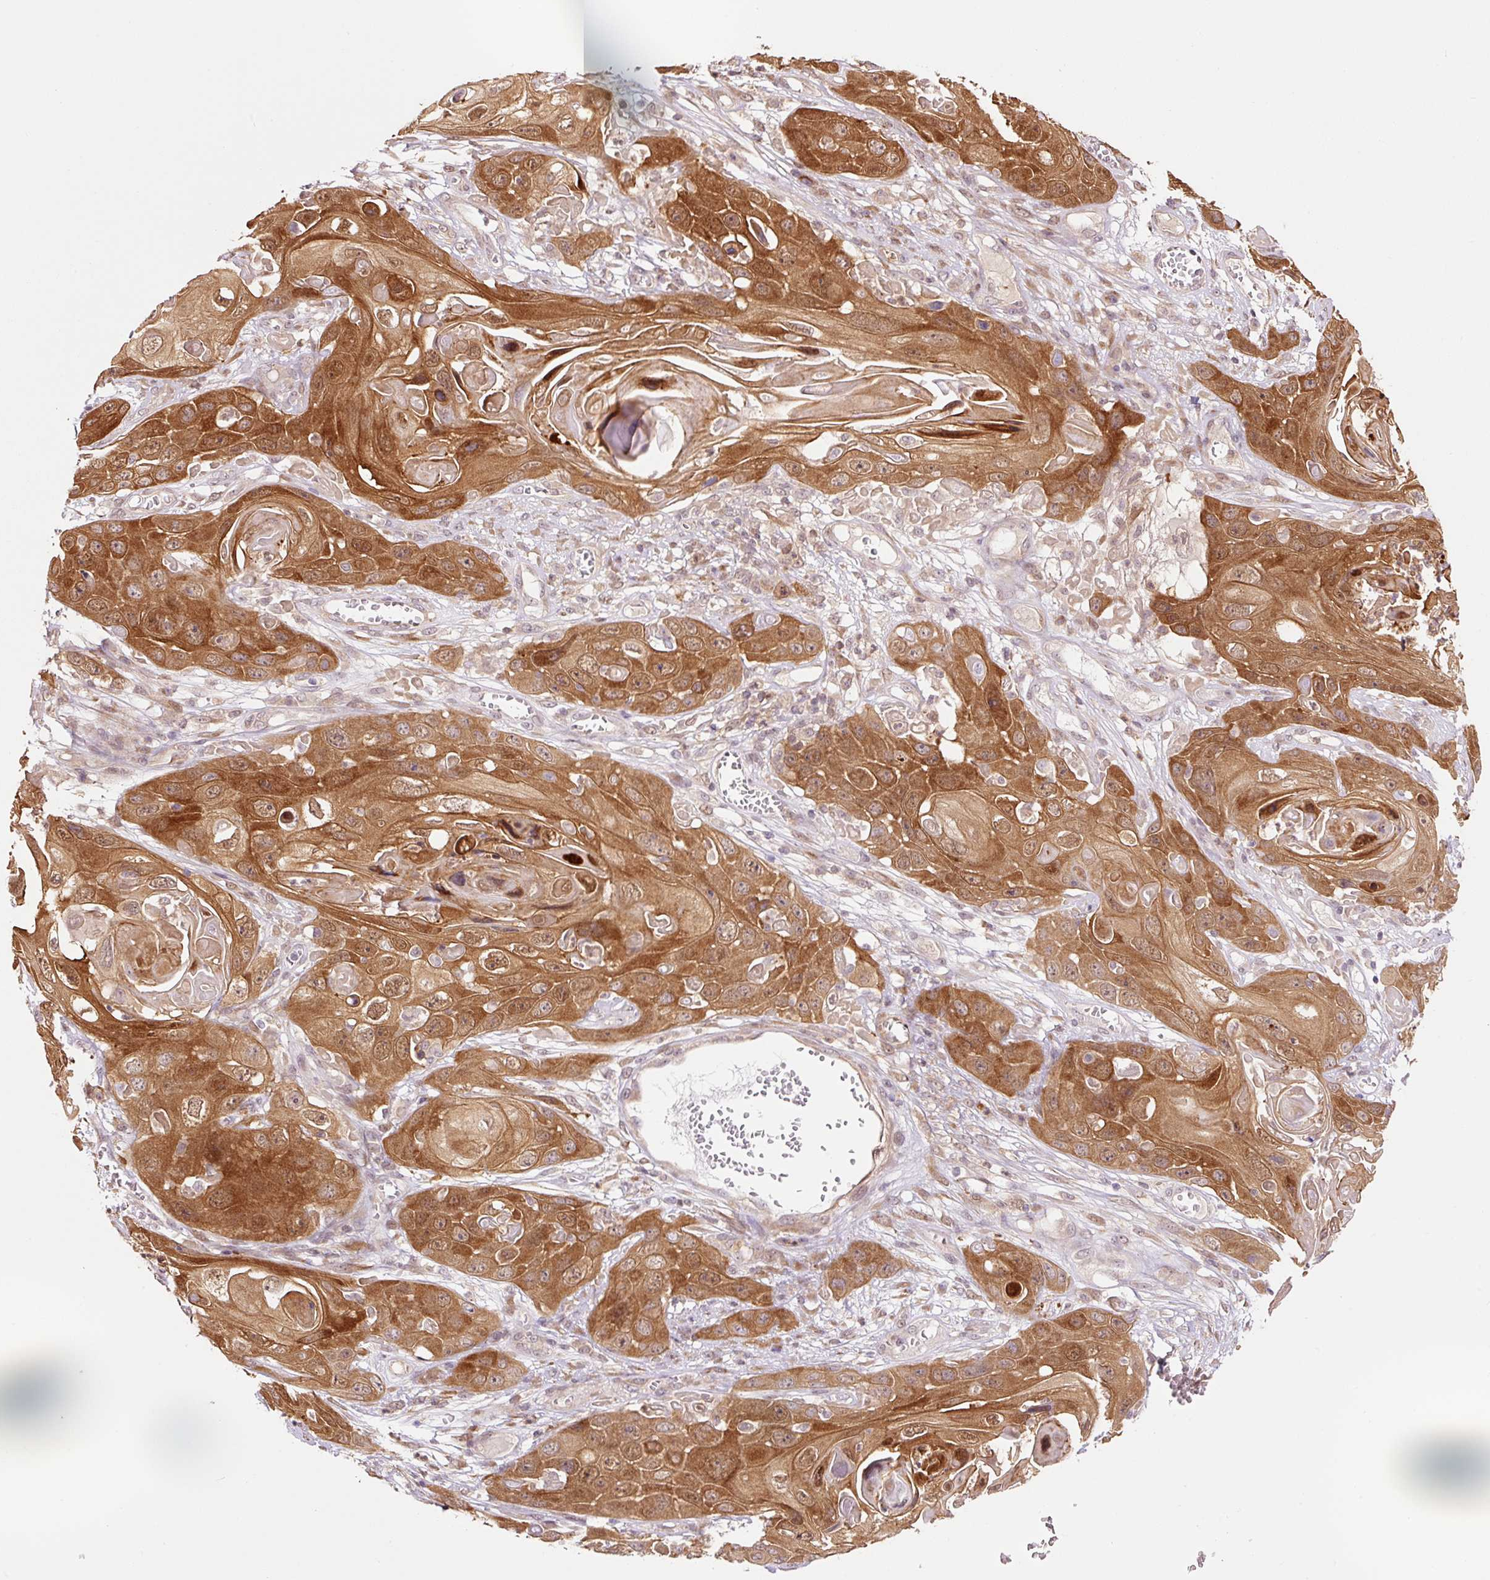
{"staining": {"intensity": "strong", "quantity": ">75%", "location": "cytoplasmic/membranous,nuclear"}, "tissue": "skin cancer", "cell_type": "Tumor cells", "image_type": "cancer", "snomed": [{"axis": "morphology", "description": "Squamous cell carcinoma, NOS"}, {"axis": "topography", "description": "Skin"}], "caption": "Immunohistochemistry (IHC) micrograph of neoplastic tissue: human skin cancer (squamous cell carcinoma) stained using immunohistochemistry (IHC) shows high levels of strong protein expression localized specifically in the cytoplasmic/membranous and nuclear of tumor cells, appearing as a cytoplasmic/membranous and nuclear brown color.", "gene": "FBXL14", "patient": {"sex": "male", "age": 55}}